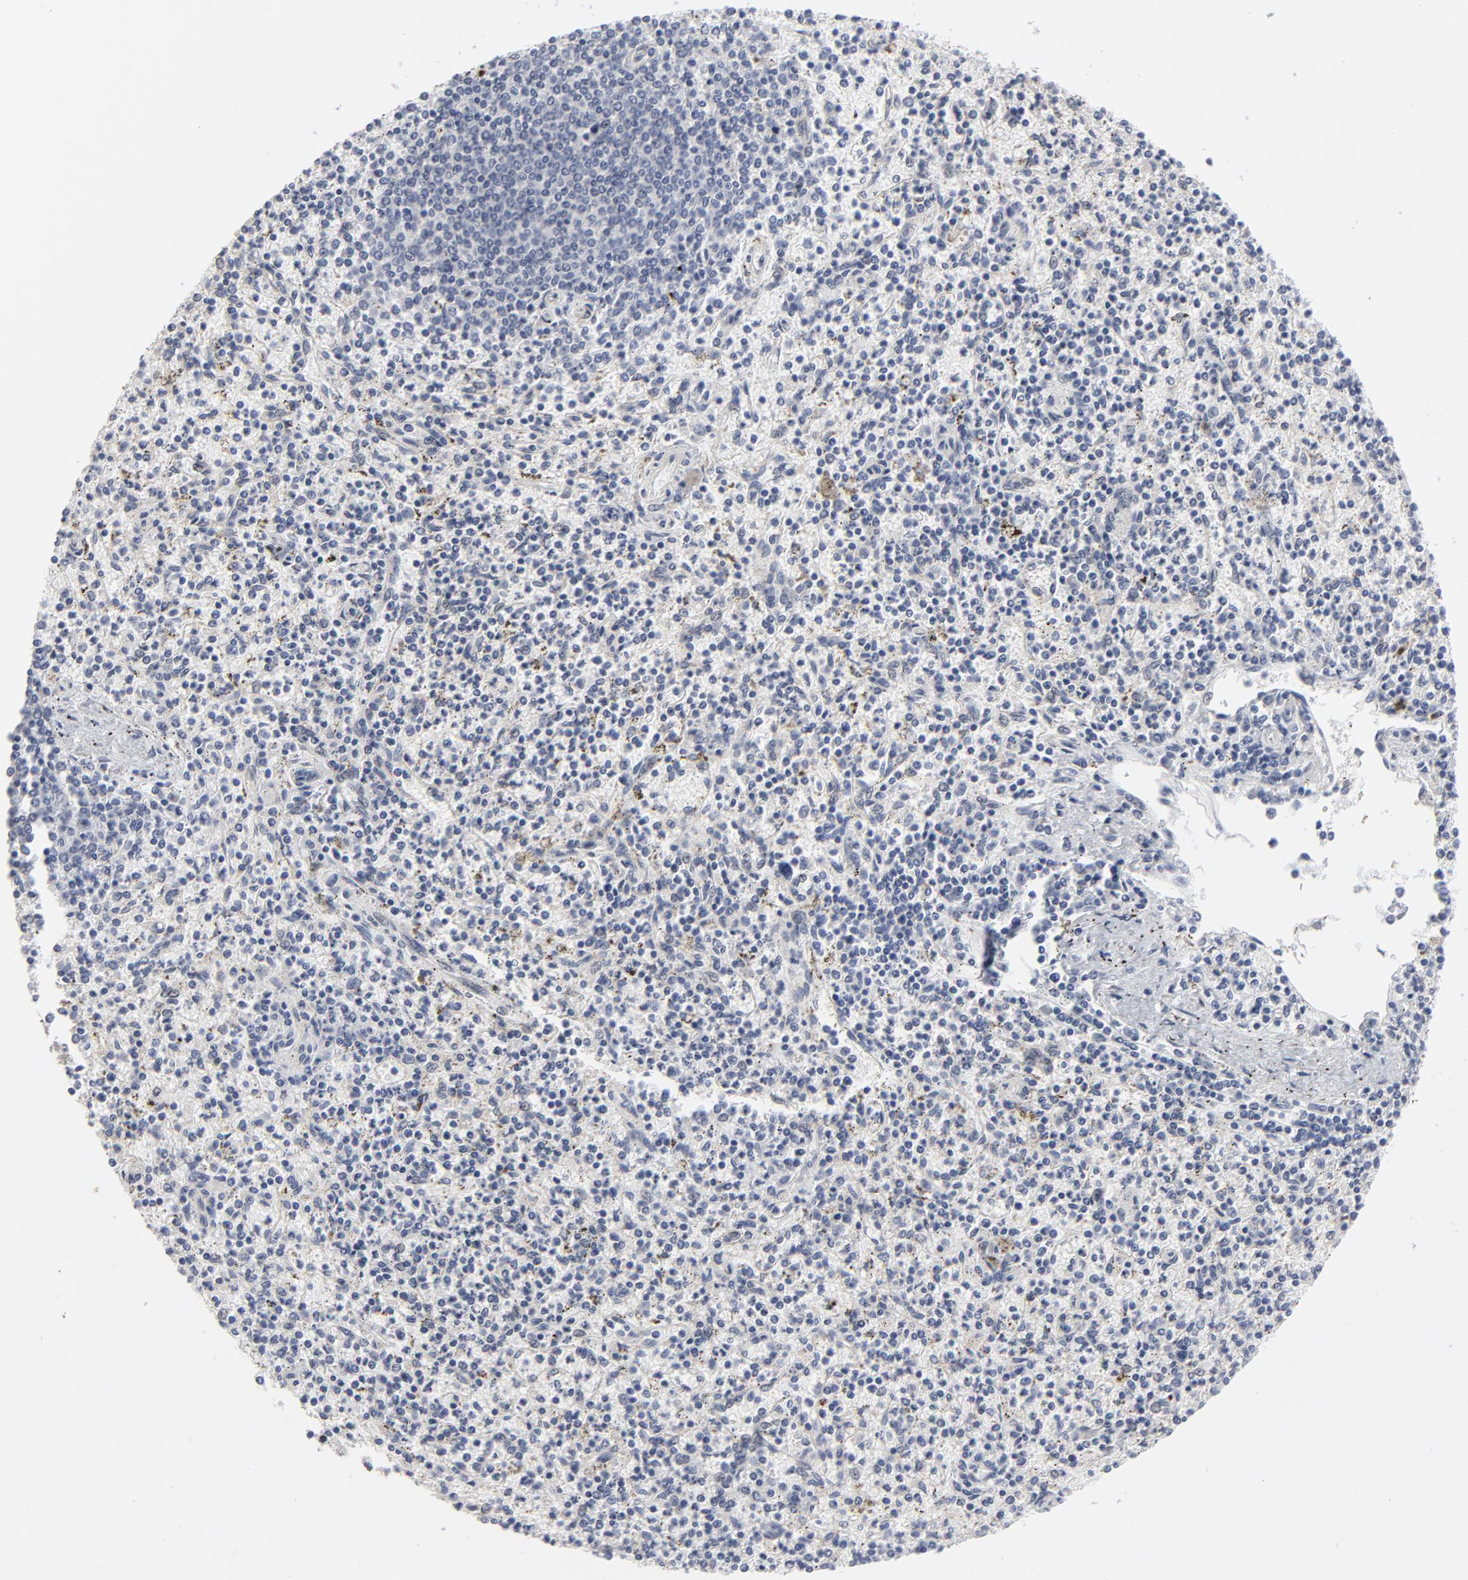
{"staining": {"intensity": "weak", "quantity": "<25%", "location": "cytoplasmic/membranous,nuclear"}, "tissue": "spleen", "cell_type": "Cells in red pulp", "image_type": "normal", "snomed": [{"axis": "morphology", "description": "Normal tissue, NOS"}, {"axis": "topography", "description": "Spleen"}], "caption": "Cells in red pulp are negative for brown protein staining in normal spleen. The staining was performed using DAB (3,3'-diaminobenzidine) to visualize the protein expression in brown, while the nuclei were stained in blue with hematoxylin (Magnification: 20x).", "gene": "SYNE2", "patient": {"sex": "male", "age": 72}}